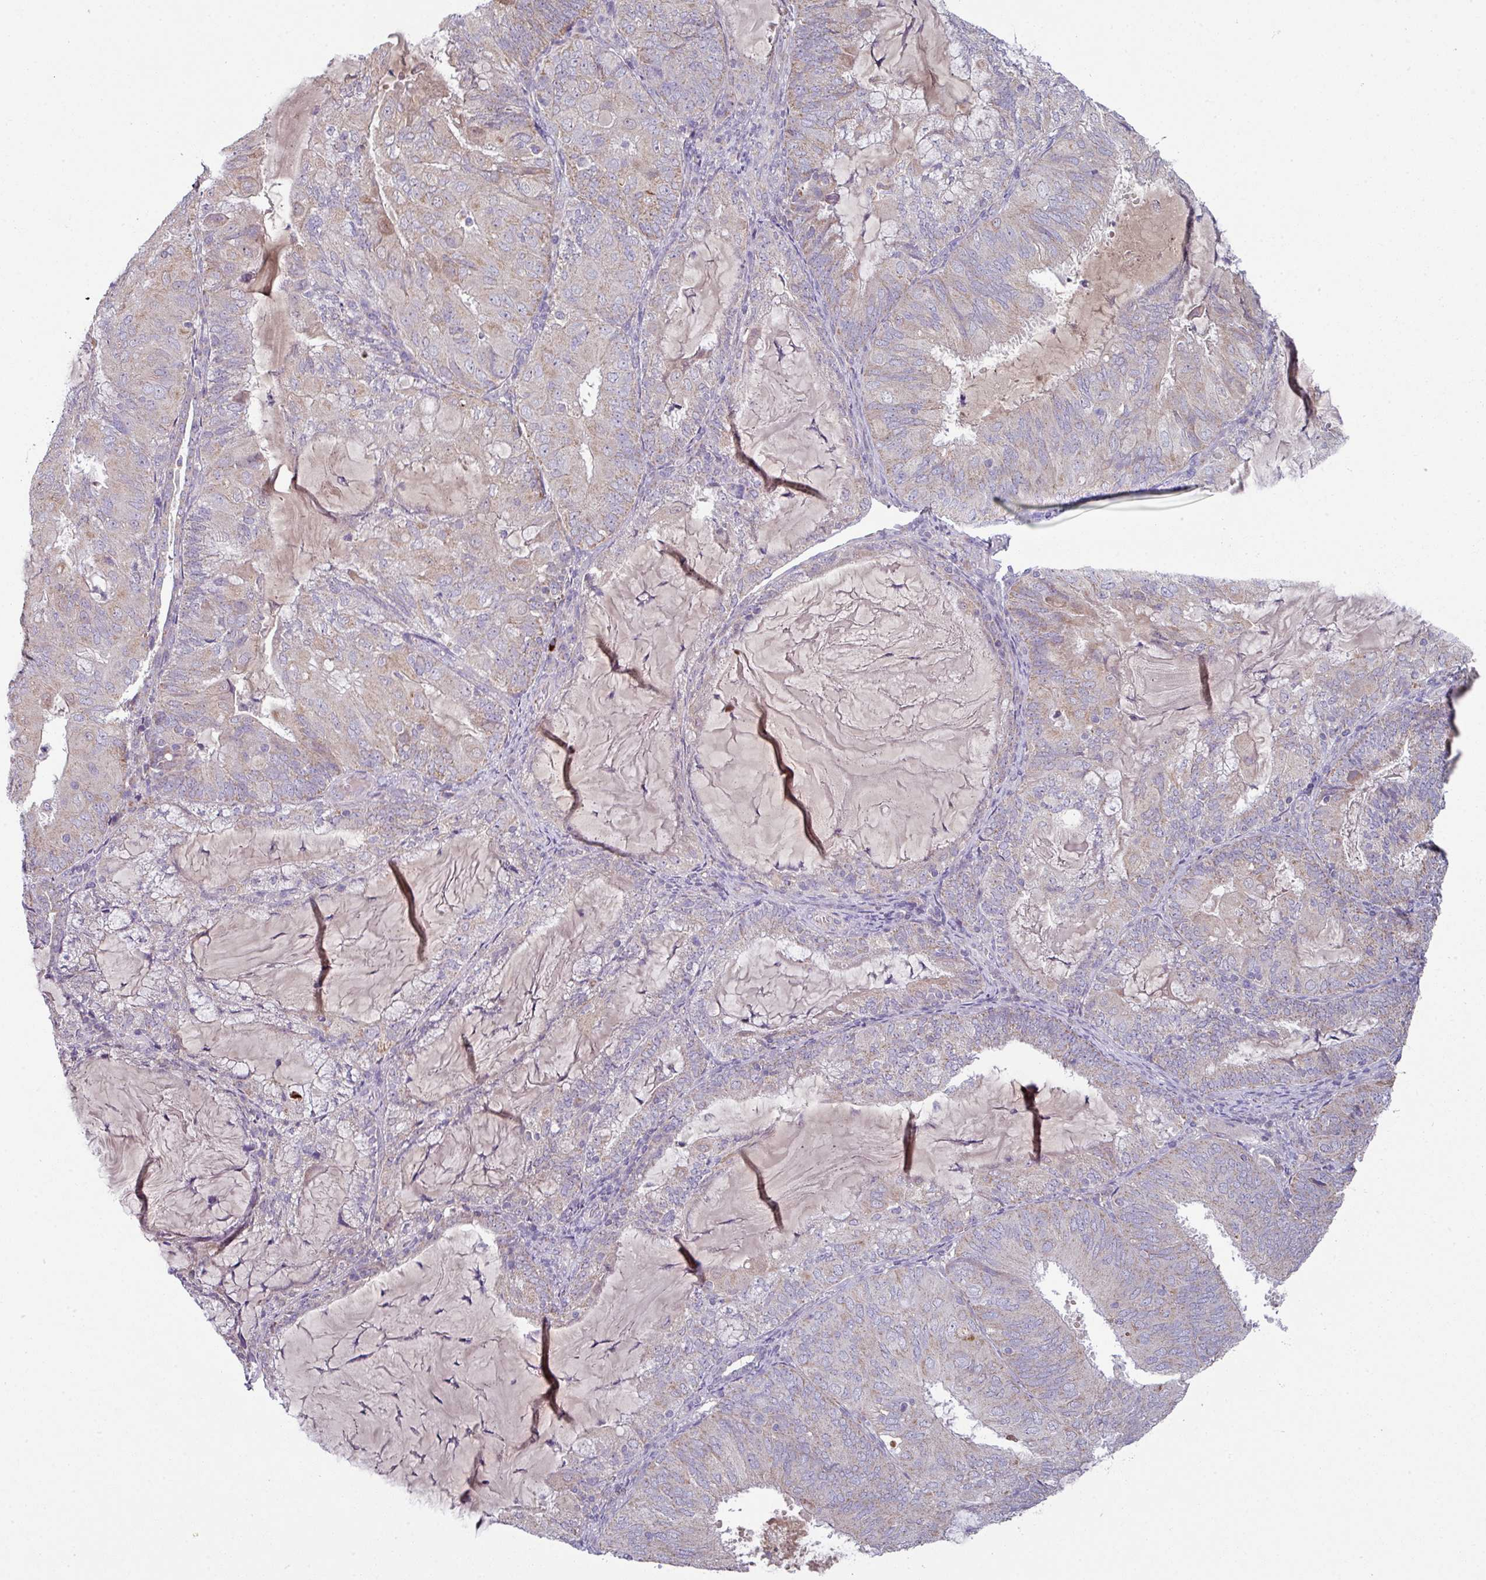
{"staining": {"intensity": "weak", "quantity": "<25%", "location": "cytoplasmic/membranous"}, "tissue": "endometrial cancer", "cell_type": "Tumor cells", "image_type": "cancer", "snomed": [{"axis": "morphology", "description": "Adenocarcinoma, NOS"}, {"axis": "topography", "description": "Endometrium"}], "caption": "There is no significant expression in tumor cells of adenocarcinoma (endometrial).", "gene": "LRRC9", "patient": {"sex": "female", "age": 81}}